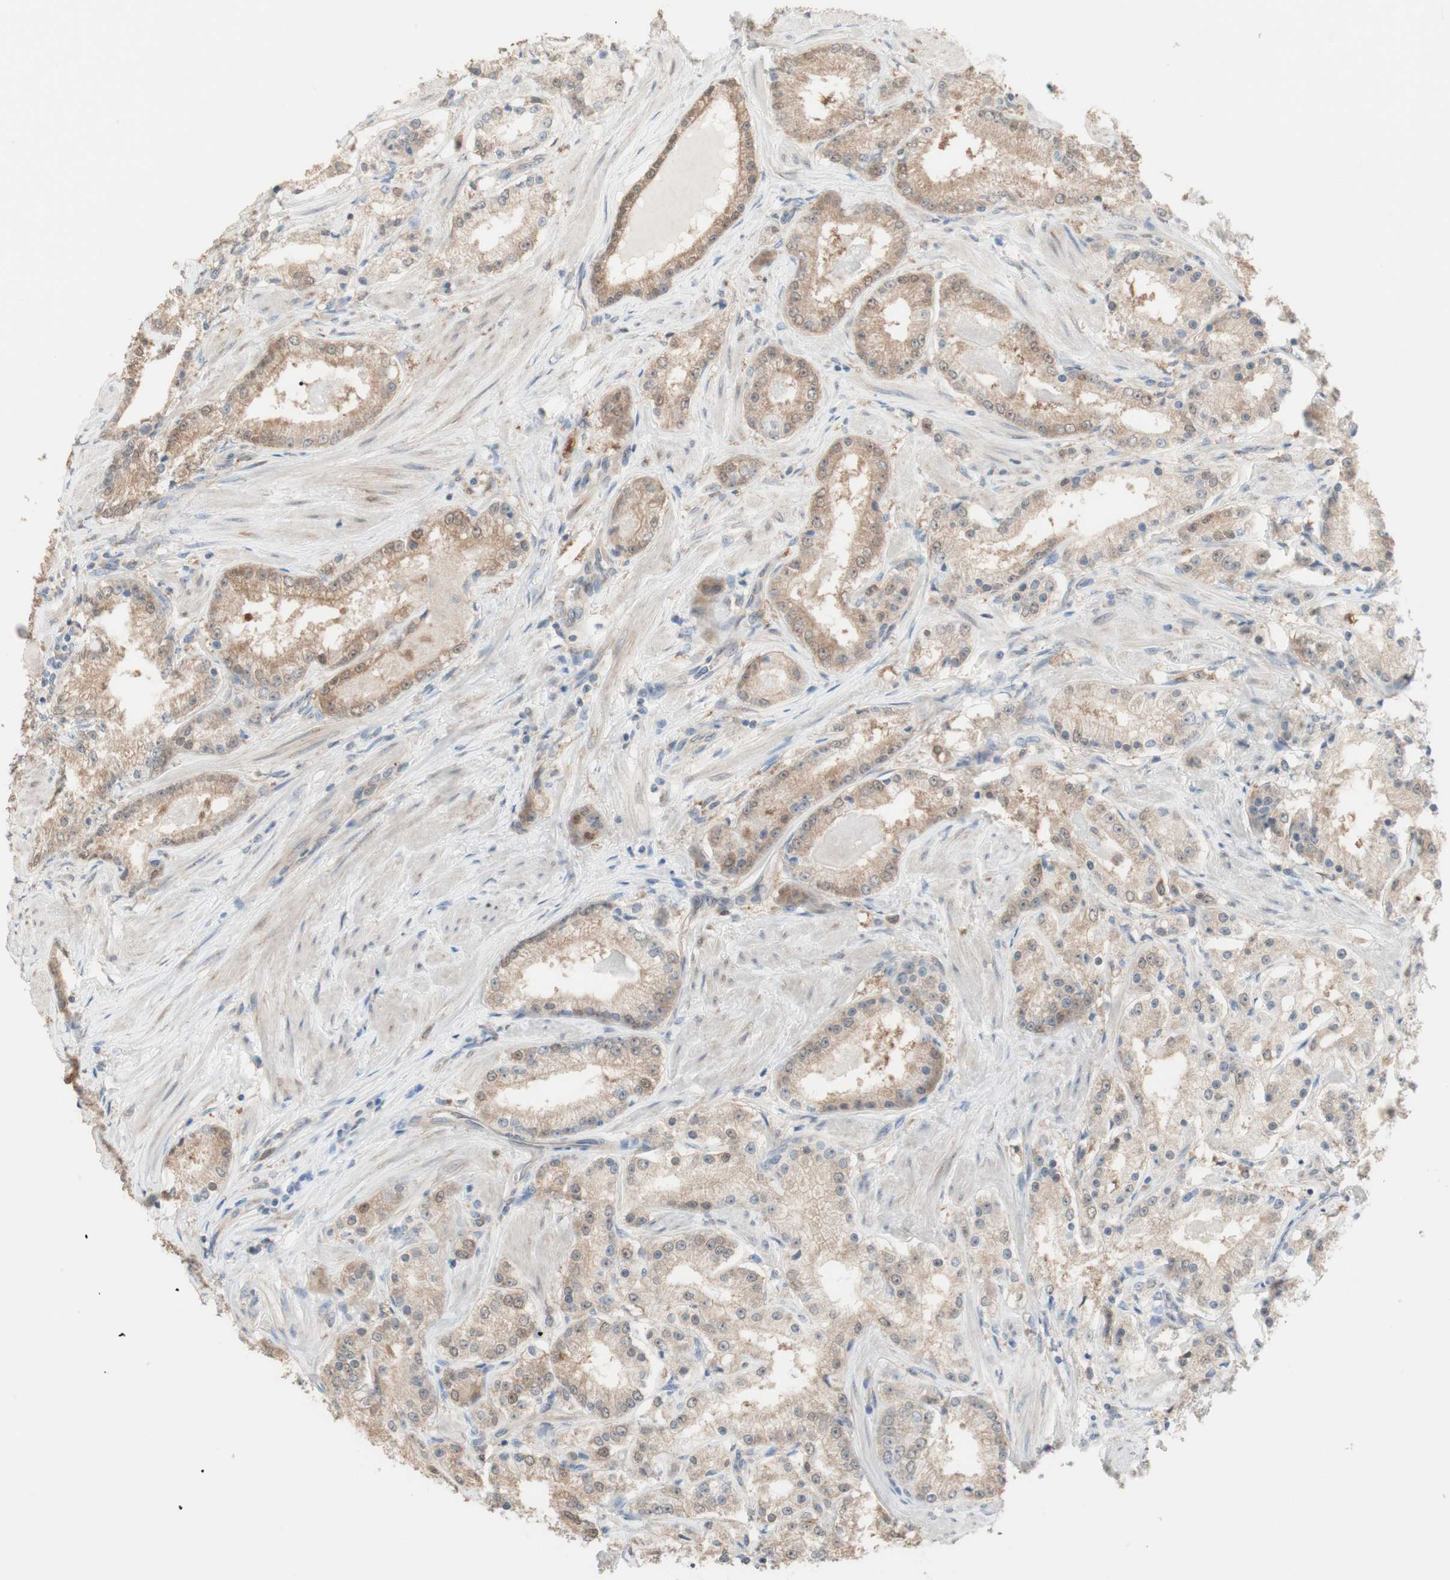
{"staining": {"intensity": "moderate", "quantity": "25%-75%", "location": "cytoplasmic/membranous"}, "tissue": "prostate cancer", "cell_type": "Tumor cells", "image_type": "cancer", "snomed": [{"axis": "morphology", "description": "Adenocarcinoma, Low grade"}, {"axis": "topography", "description": "Prostate"}], "caption": "Protein expression analysis of prostate cancer (low-grade adenocarcinoma) demonstrates moderate cytoplasmic/membranous expression in approximately 25%-75% of tumor cells.", "gene": "COMT", "patient": {"sex": "male", "age": 63}}